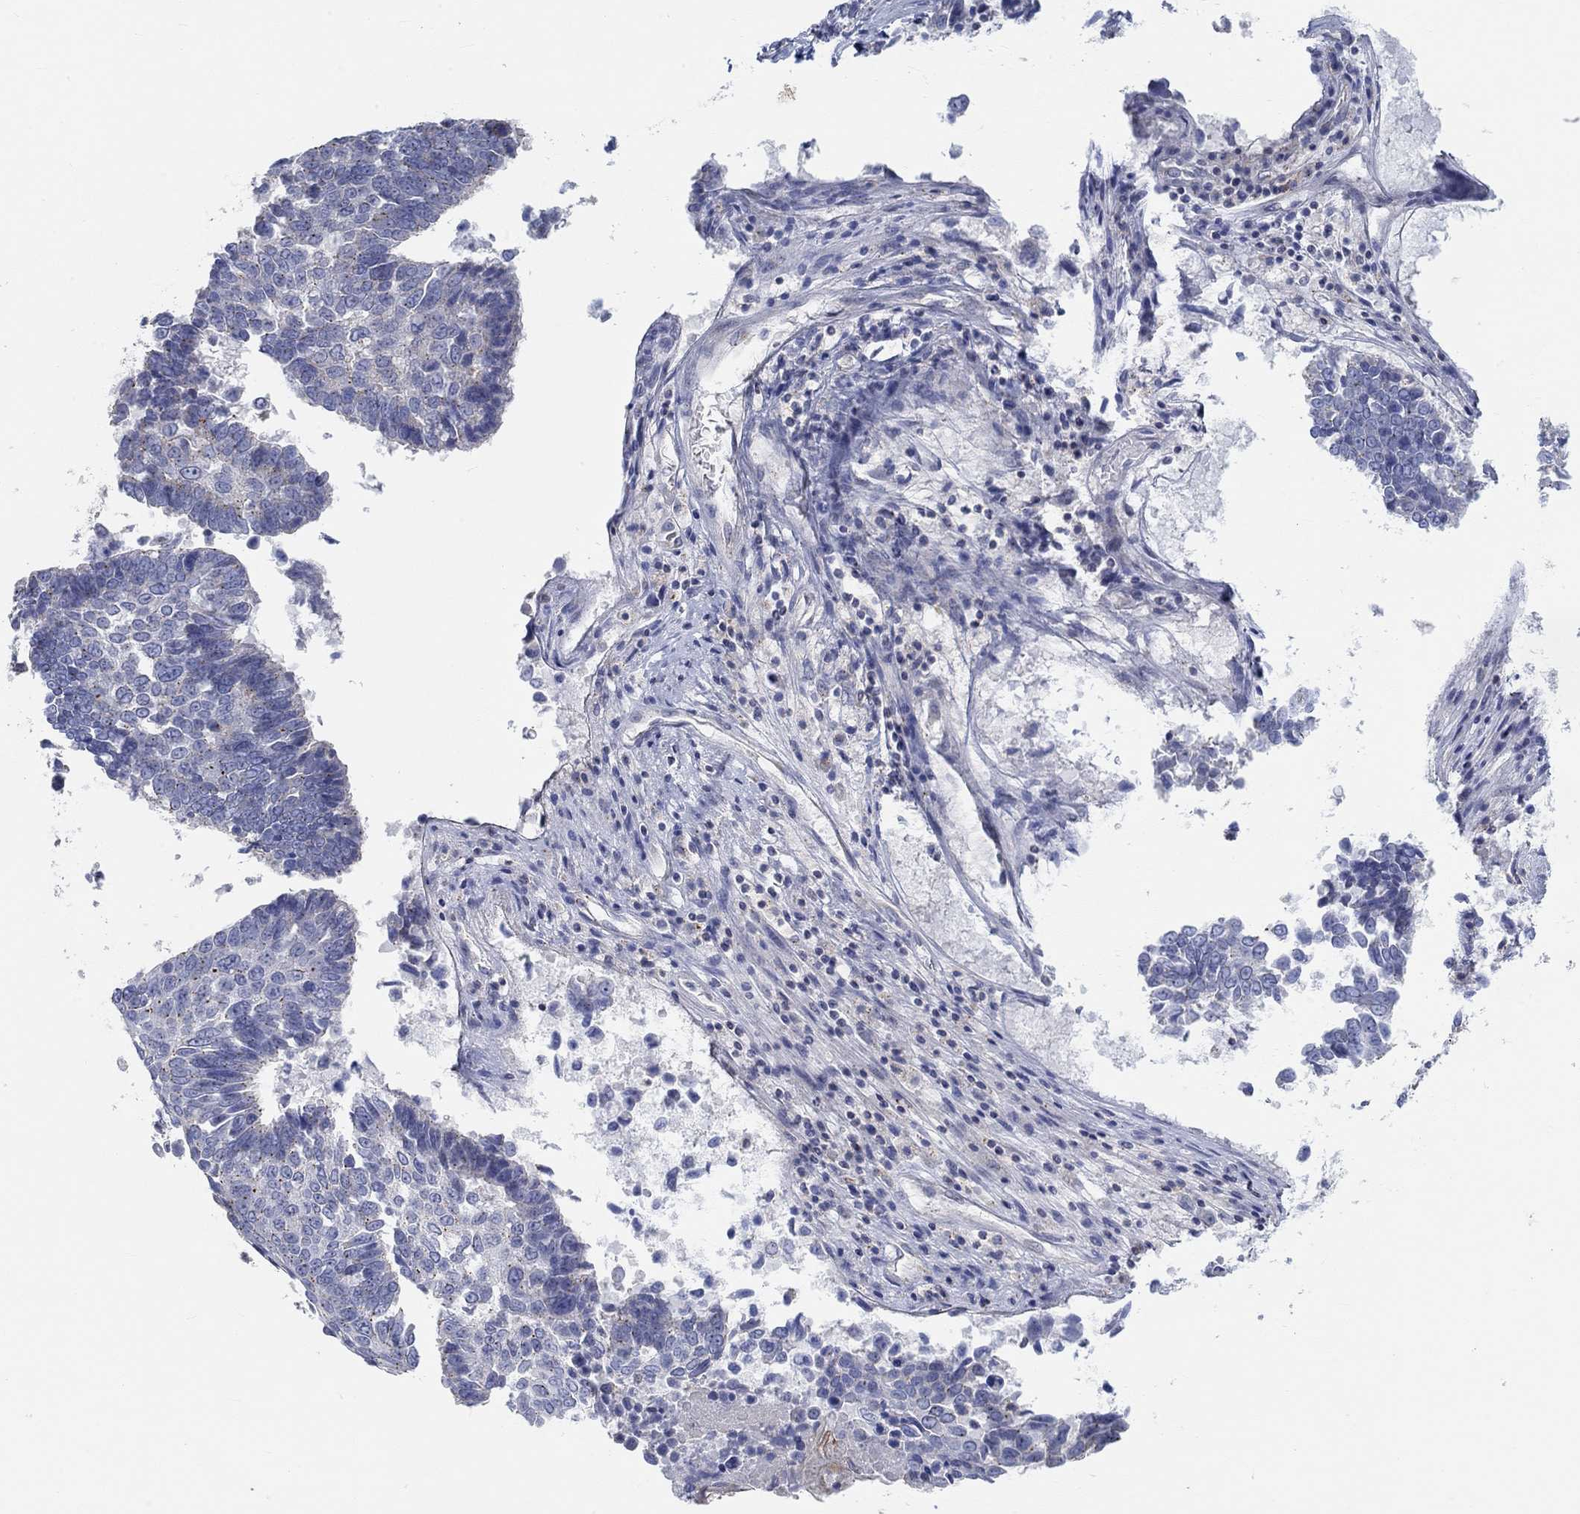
{"staining": {"intensity": "moderate", "quantity": "<25%", "location": "cytoplasmic/membranous"}, "tissue": "lung cancer", "cell_type": "Tumor cells", "image_type": "cancer", "snomed": [{"axis": "morphology", "description": "Squamous cell carcinoma, NOS"}, {"axis": "topography", "description": "Lung"}], "caption": "About <25% of tumor cells in lung cancer (squamous cell carcinoma) exhibit moderate cytoplasmic/membranous protein positivity as visualized by brown immunohistochemical staining.", "gene": "NAV3", "patient": {"sex": "male", "age": 73}}